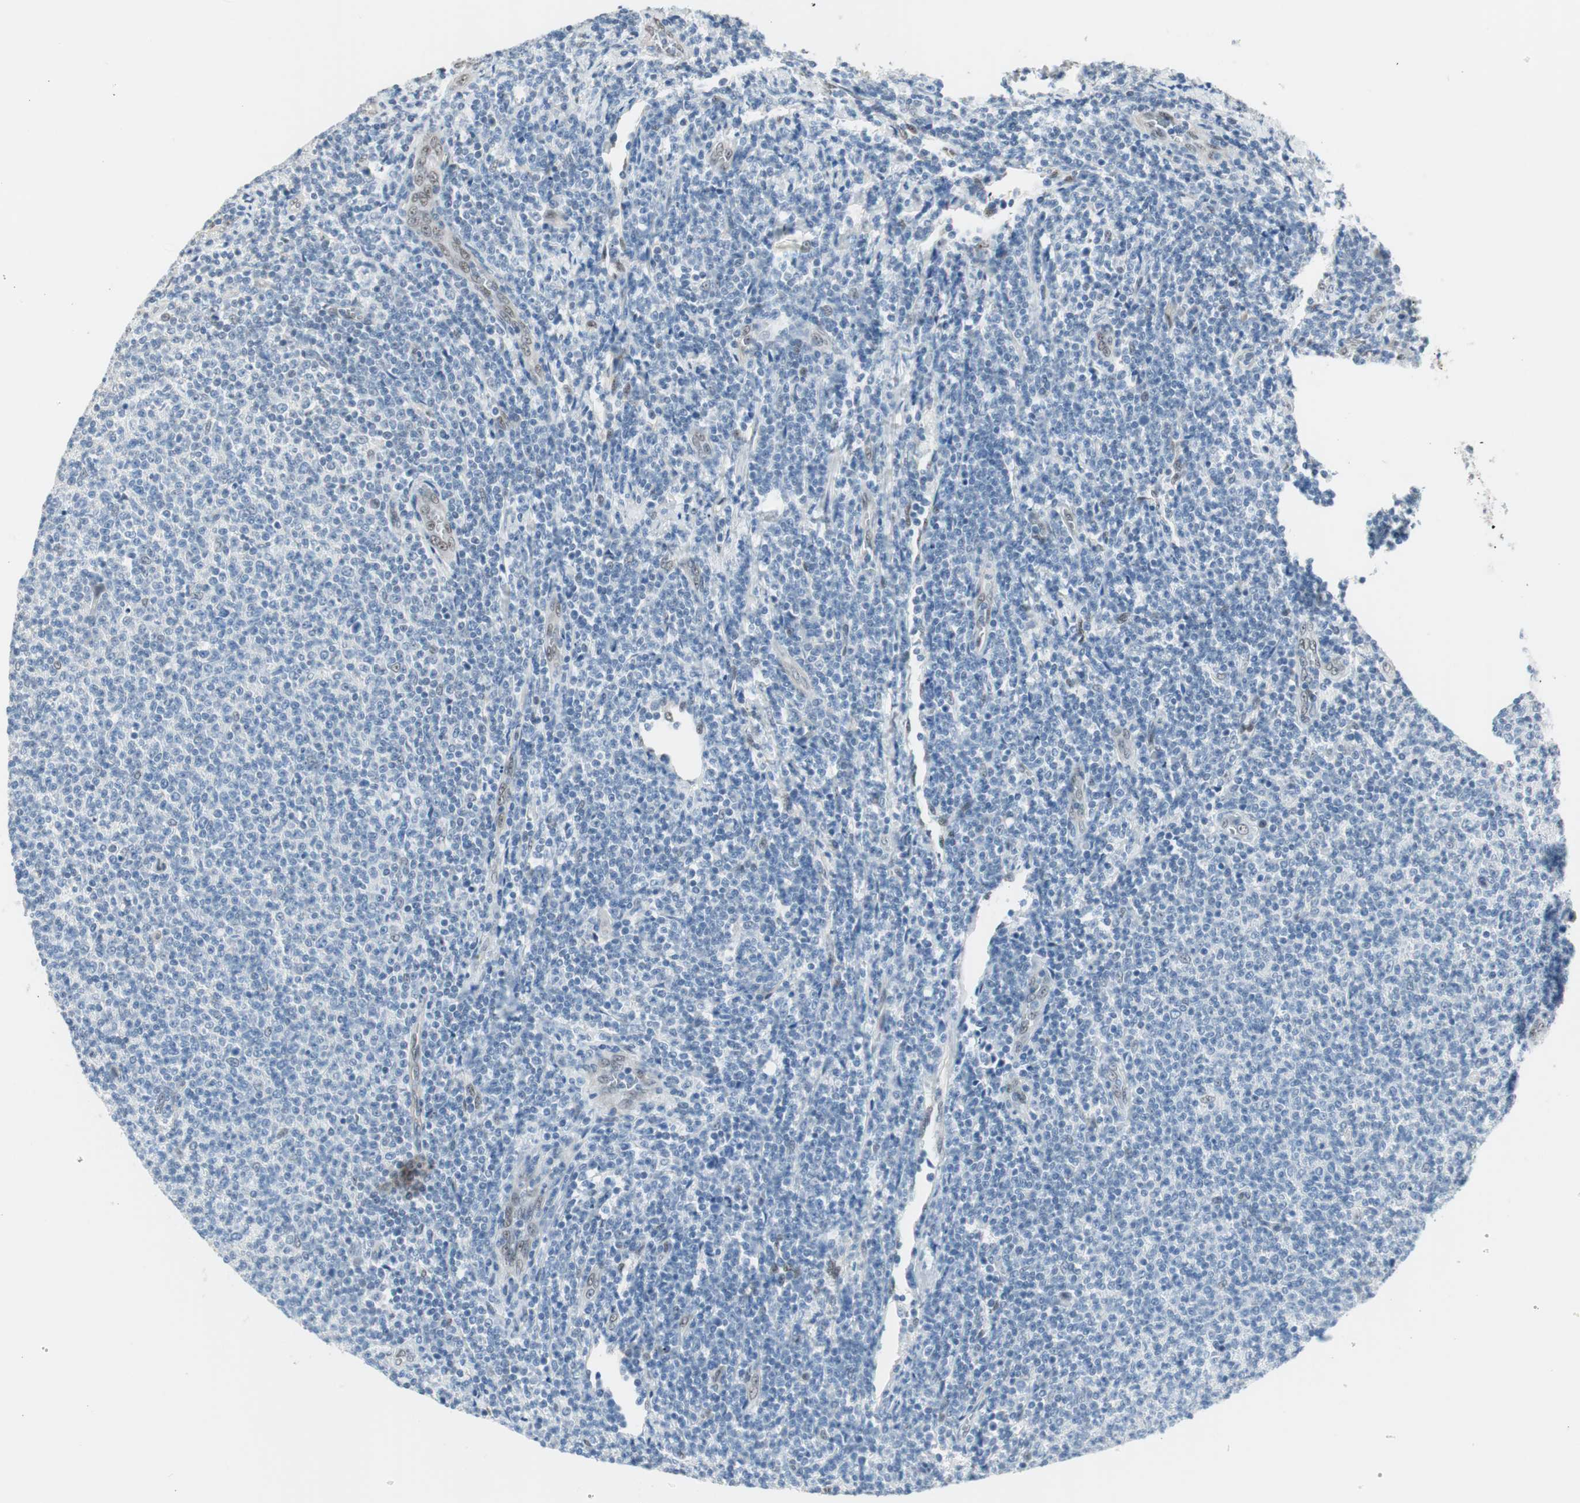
{"staining": {"intensity": "negative", "quantity": "none", "location": "none"}, "tissue": "lymphoma", "cell_type": "Tumor cells", "image_type": "cancer", "snomed": [{"axis": "morphology", "description": "Malignant lymphoma, non-Hodgkin's type, Low grade"}, {"axis": "topography", "description": "Lymph node"}], "caption": "The micrograph reveals no significant staining in tumor cells of lymphoma.", "gene": "PML", "patient": {"sex": "male", "age": 66}}